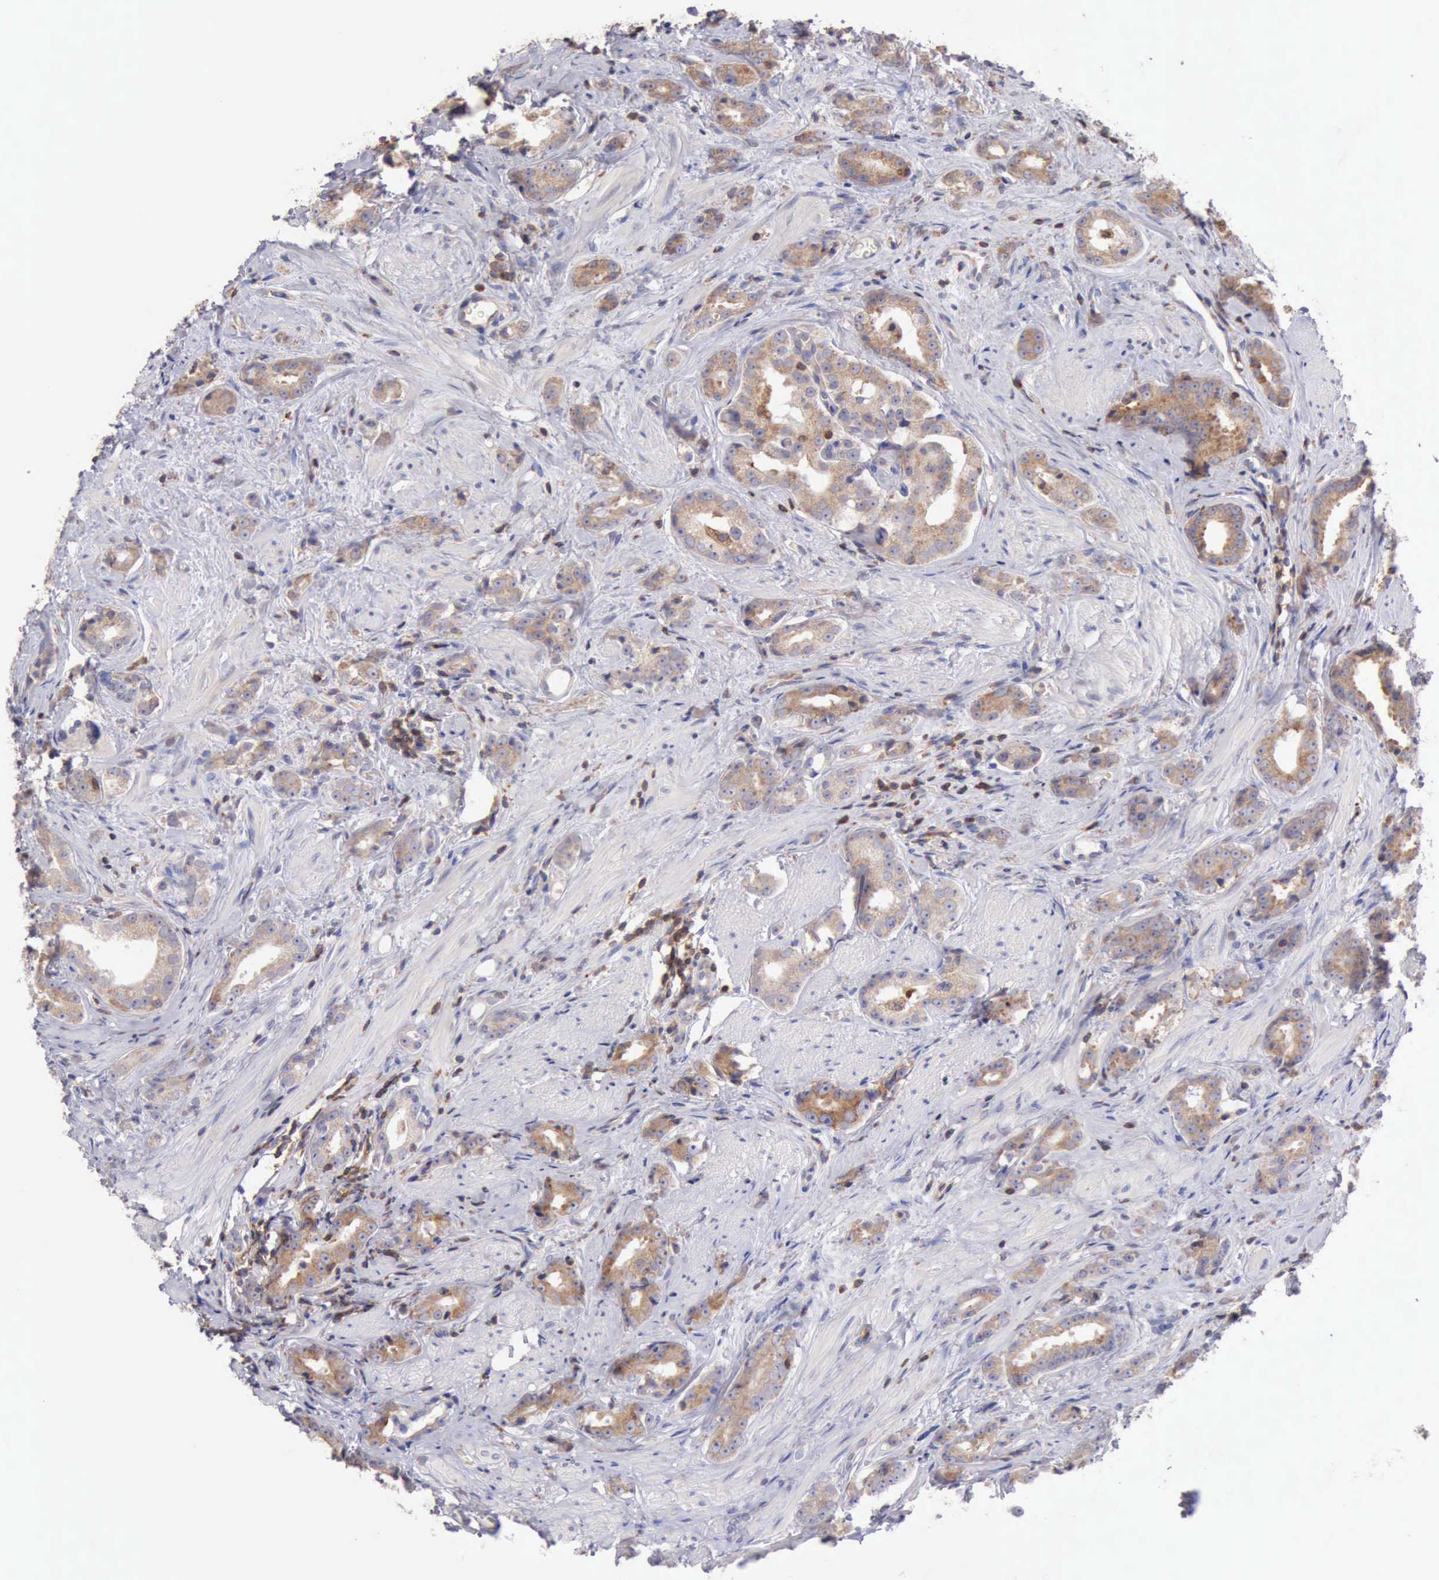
{"staining": {"intensity": "weak", "quantity": ">75%", "location": "cytoplasmic/membranous"}, "tissue": "prostate cancer", "cell_type": "Tumor cells", "image_type": "cancer", "snomed": [{"axis": "morphology", "description": "Adenocarcinoma, Medium grade"}, {"axis": "topography", "description": "Prostate"}], "caption": "Immunohistochemical staining of human prostate cancer (adenocarcinoma (medium-grade)) displays low levels of weak cytoplasmic/membranous positivity in about >75% of tumor cells.", "gene": "SASH3", "patient": {"sex": "male", "age": 53}}